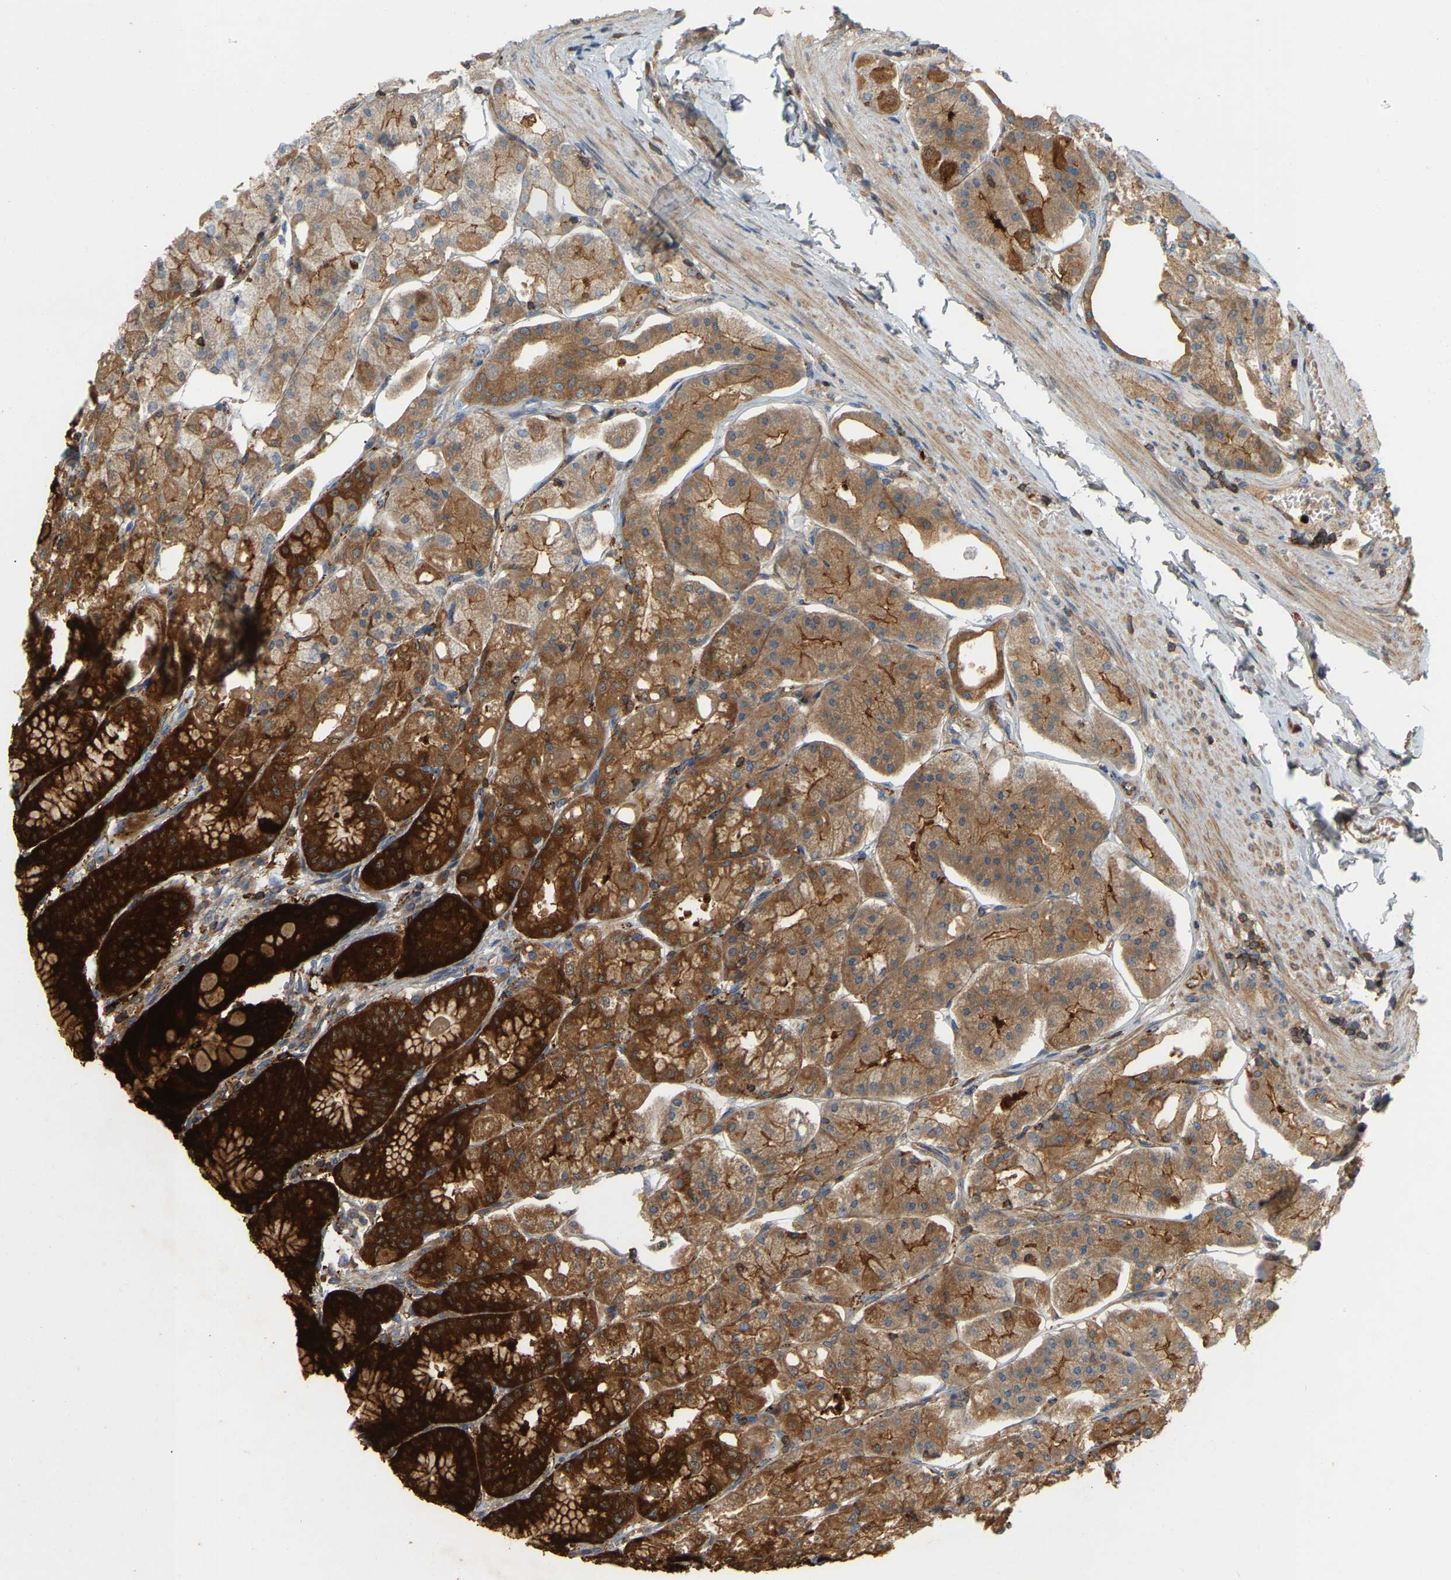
{"staining": {"intensity": "strong", "quantity": ">75%", "location": "cytoplasmic/membranous"}, "tissue": "stomach", "cell_type": "Glandular cells", "image_type": "normal", "snomed": [{"axis": "morphology", "description": "Normal tissue, NOS"}, {"axis": "topography", "description": "Stomach, lower"}], "caption": "Immunohistochemical staining of benign human stomach reveals high levels of strong cytoplasmic/membranous staining in approximately >75% of glandular cells. The staining was performed using DAB (3,3'-diaminobenzidine) to visualize the protein expression in brown, while the nuclei were stained in blue with hematoxylin (Magnification: 20x).", "gene": "AKAP13", "patient": {"sex": "male", "age": 71}}